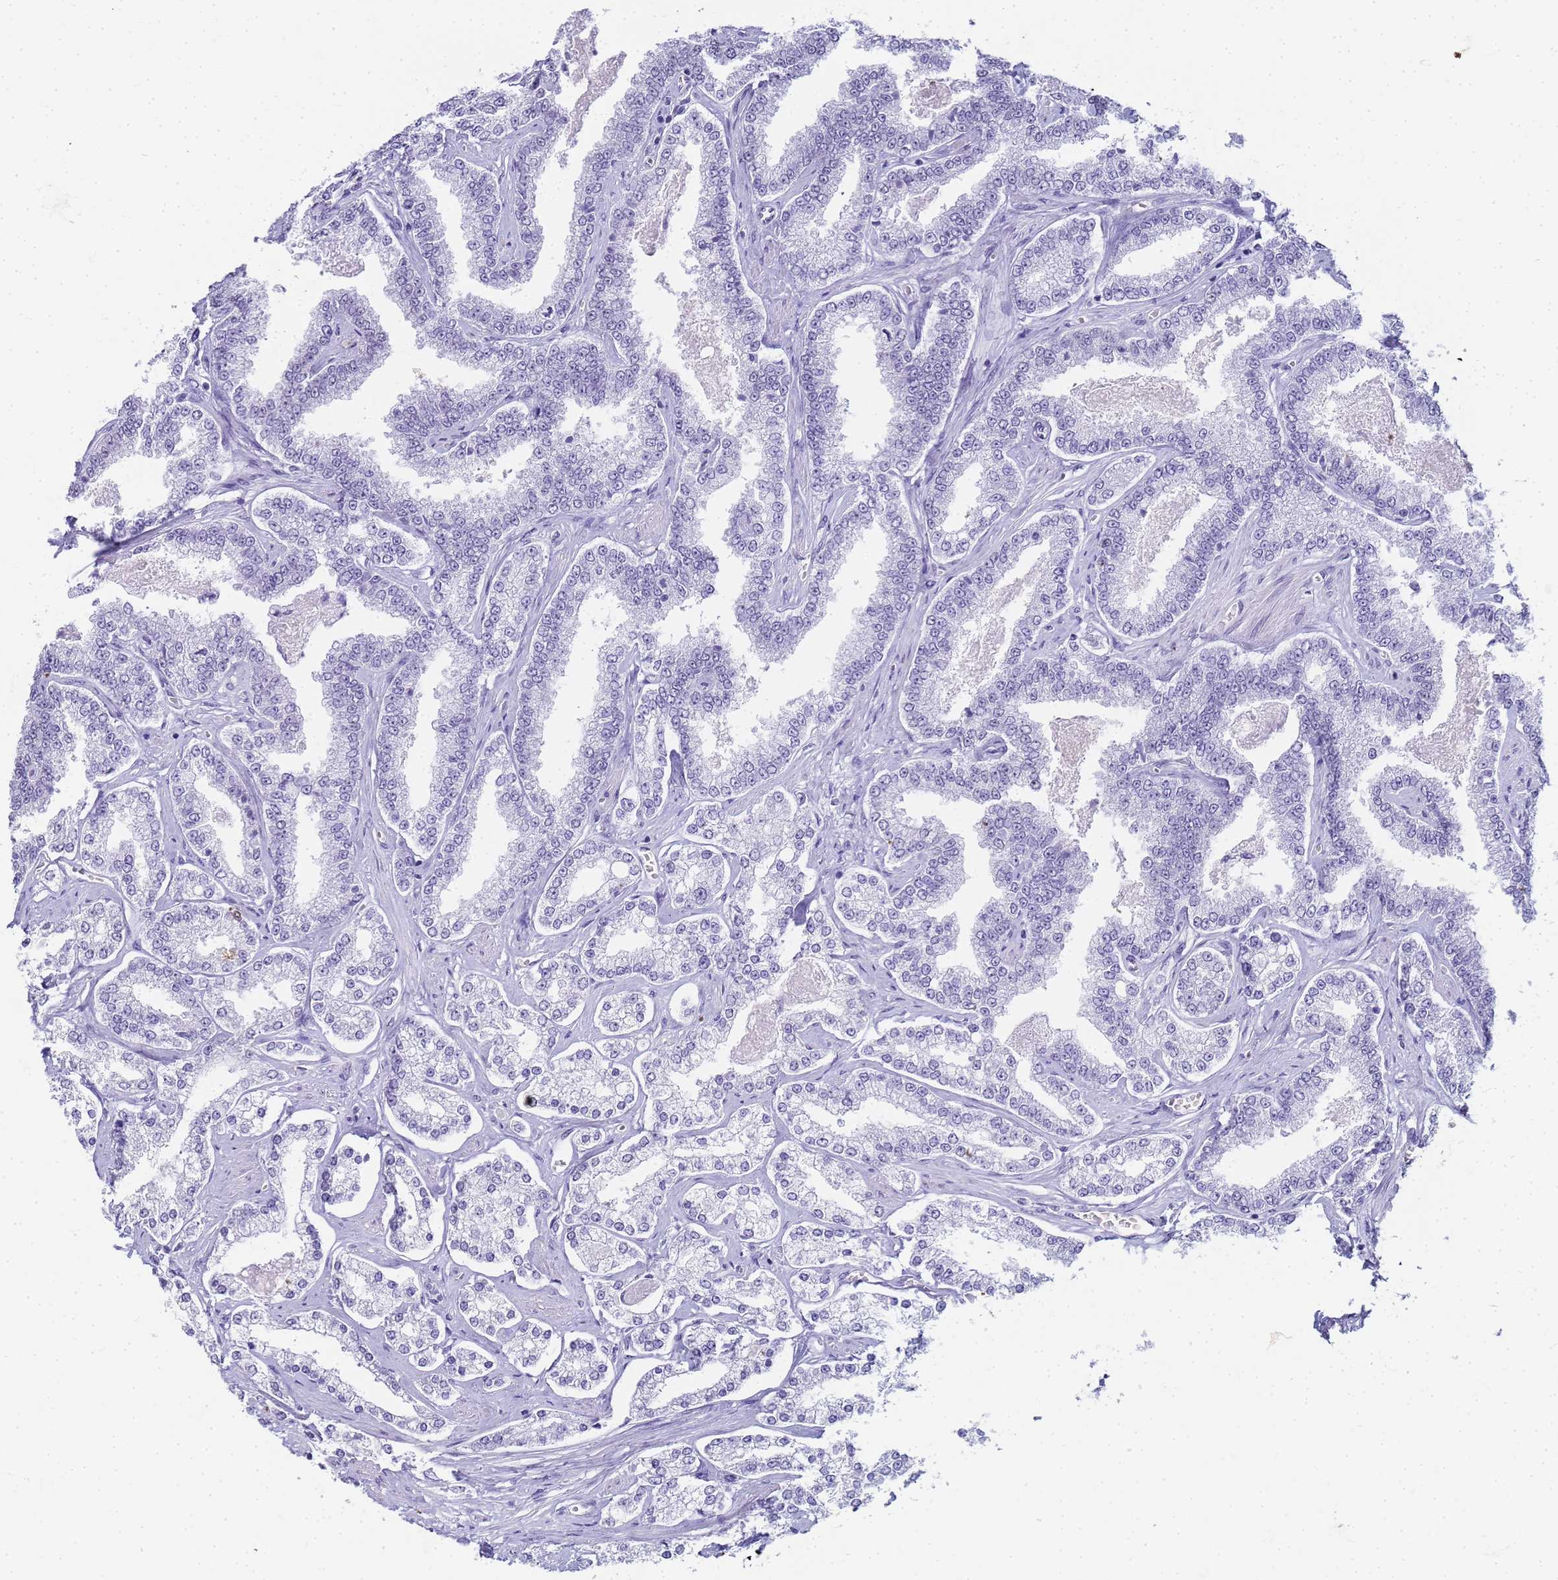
{"staining": {"intensity": "negative", "quantity": "none", "location": "none"}, "tissue": "prostate cancer", "cell_type": "Tumor cells", "image_type": "cancer", "snomed": [{"axis": "morphology", "description": "Normal tissue, NOS"}, {"axis": "morphology", "description": "Adenocarcinoma, High grade"}, {"axis": "topography", "description": "Prostate"}], "caption": "DAB immunohistochemical staining of high-grade adenocarcinoma (prostate) demonstrates no significant positivity in tumor cells.", "gene": "SLC7A9", "patient": {"sex": "male", "age": 83}}